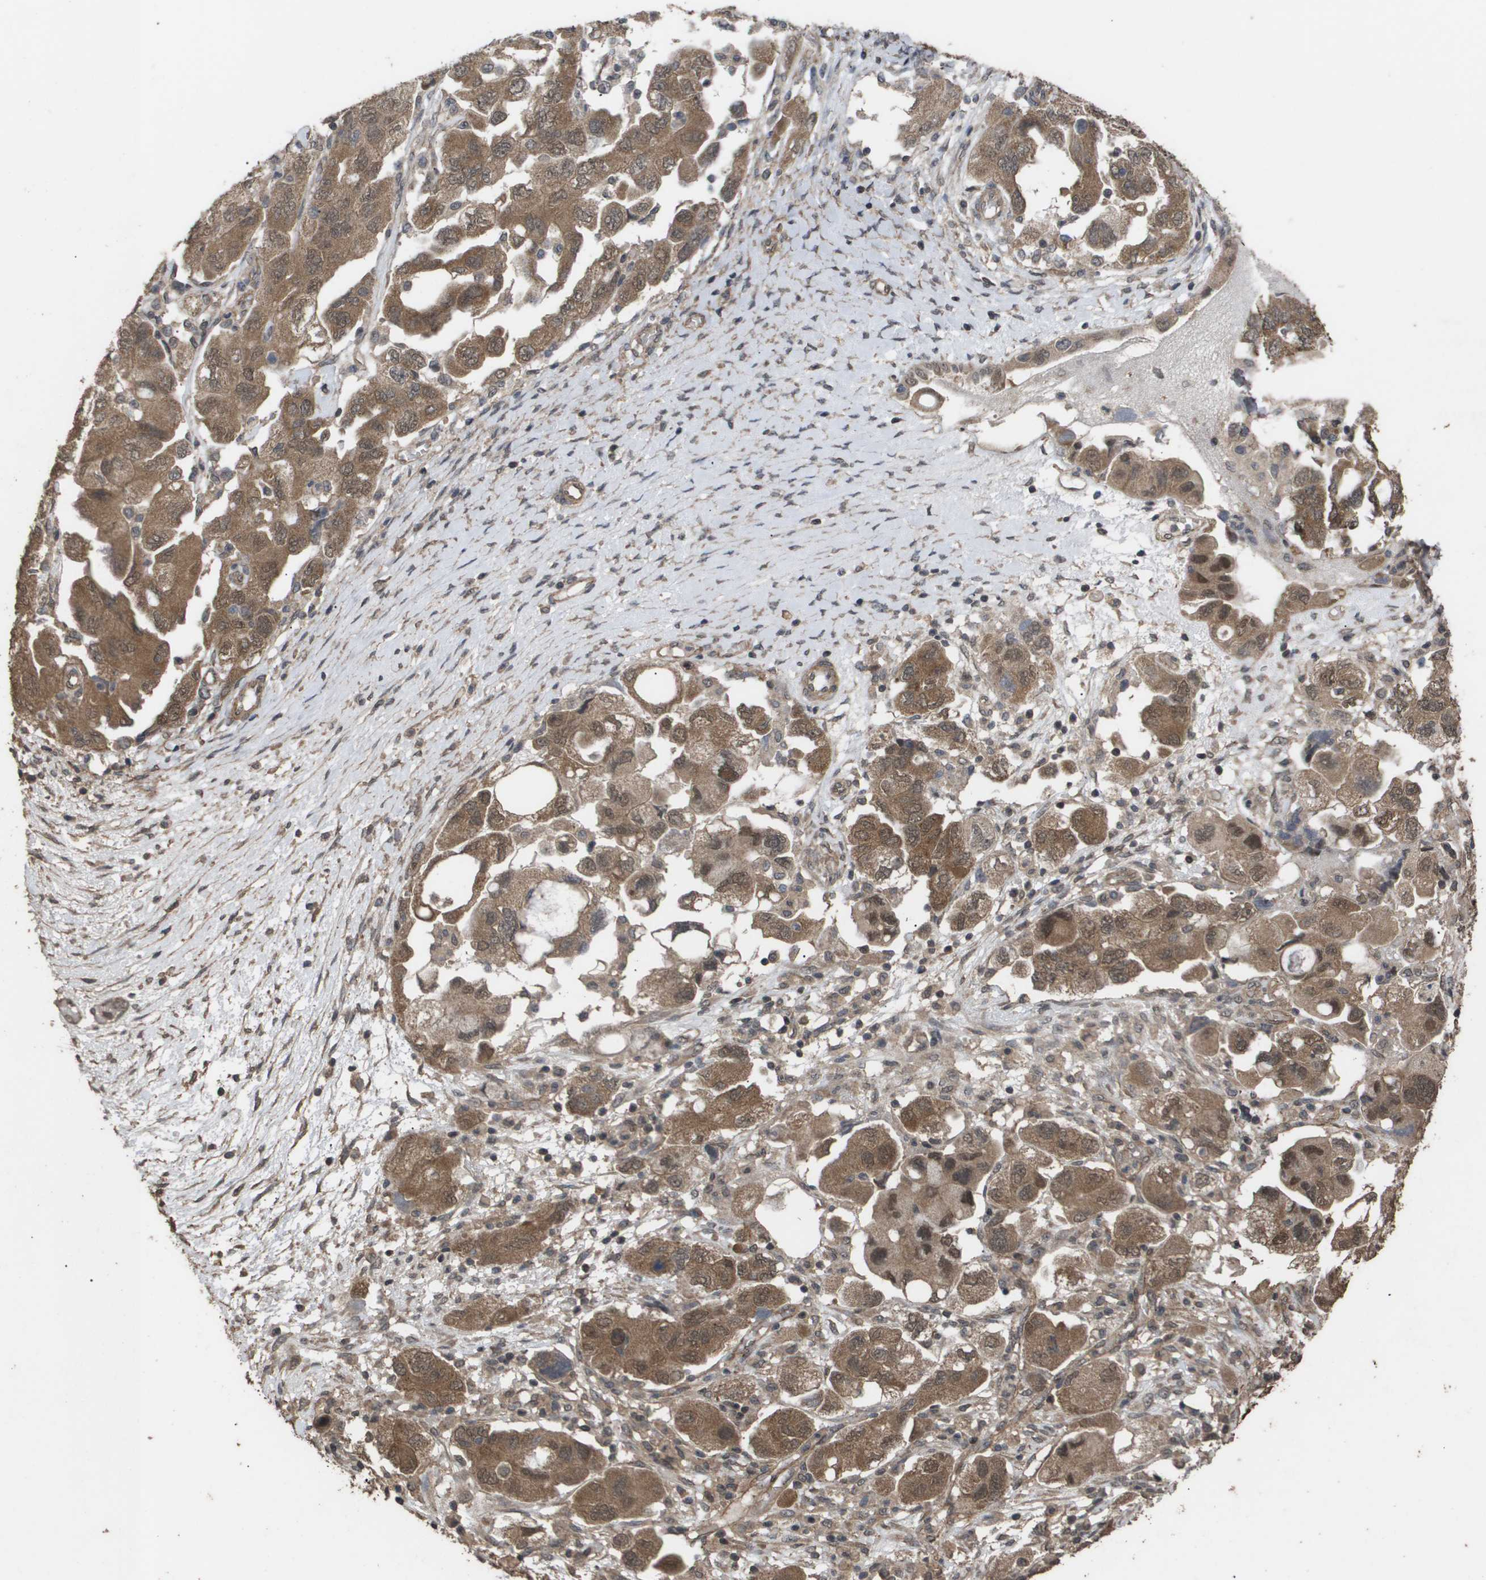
{"staining": {"intensity": "moderate", "quantity": ">75%", "location": "cytoplasmic/membranous,nuclear"}, "tissue": "ovarian cancer", "cell_type": "Tumor cells", "image_type": "cancer", "snomed": [{"axis": "morphology", "description": "Carcinoma, NOS"}, {"axis": "morphology", "description": "Cystadenocarcinoma, serous, NOS"}, {"axis": "topography", "description": "Ovary"}], "caption": "Ovarian cancer (carcinoma) stained with DAB immunohistochemistry displays medium levels of moderate cytoplasmic/membranous and nuclear expression in about >75% of tumor cells.", "gene": "CUL5", "patient": {"sex": "female", "age": 69}}